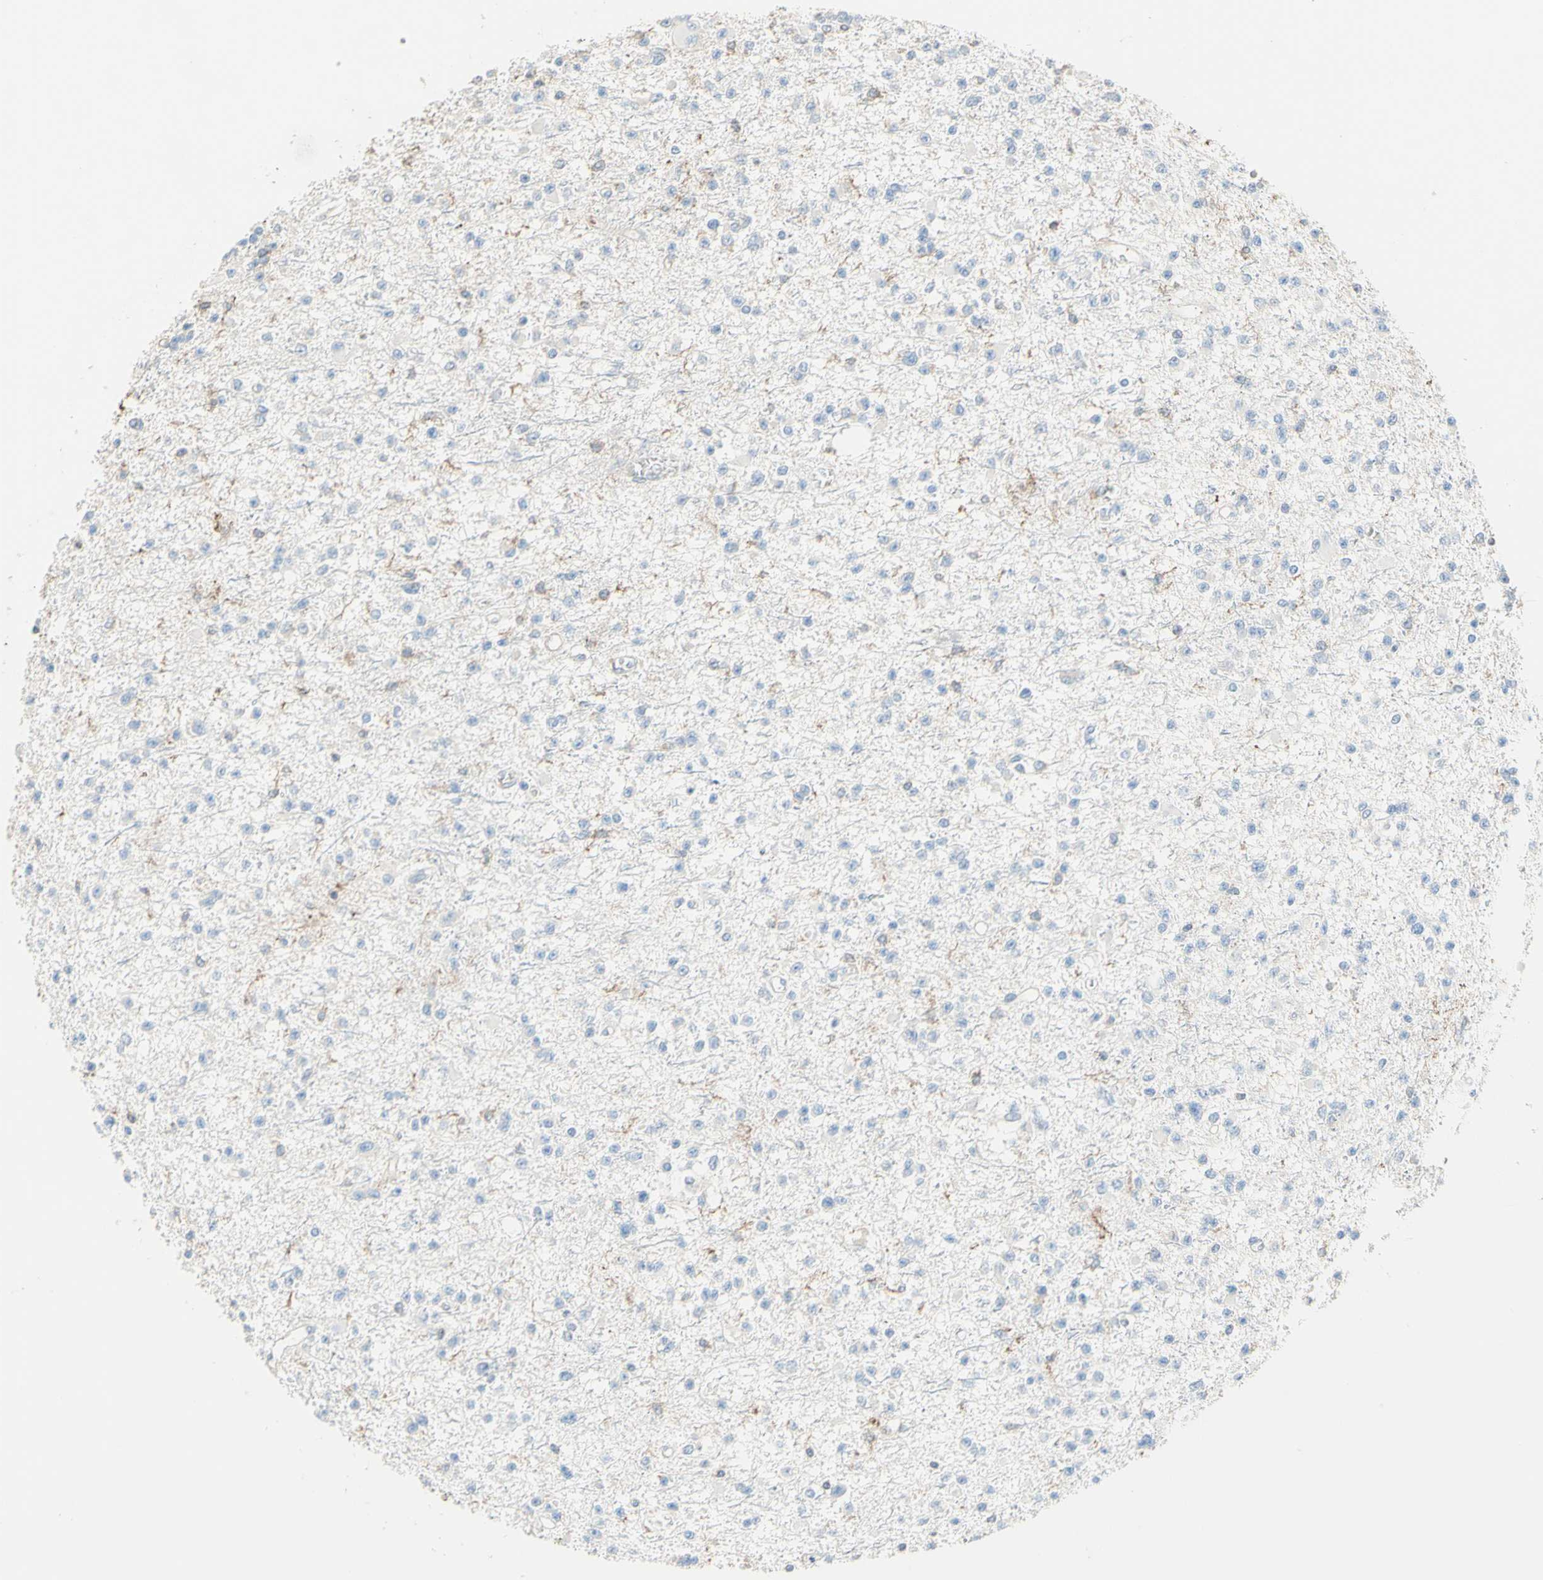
{"staining": {"intensity": "negative", "quantity": "none", "location": "none"}, "tissue": "glioma", "cell_type": "Tumor cells", "image_type": "cancer", "snomed": [{"axis": "morphology", "description": "Glioma, malignant, Low grade"}, {"axis": "topography", "description": "Brain"}], "caption": "Immunohistochemistry (IHC) of human low-grade glioma (malignant) demonstrates no positivity in tumor cells.", "gene": "SEMA4C", "patient": {"sex": "female", "age": 22}}